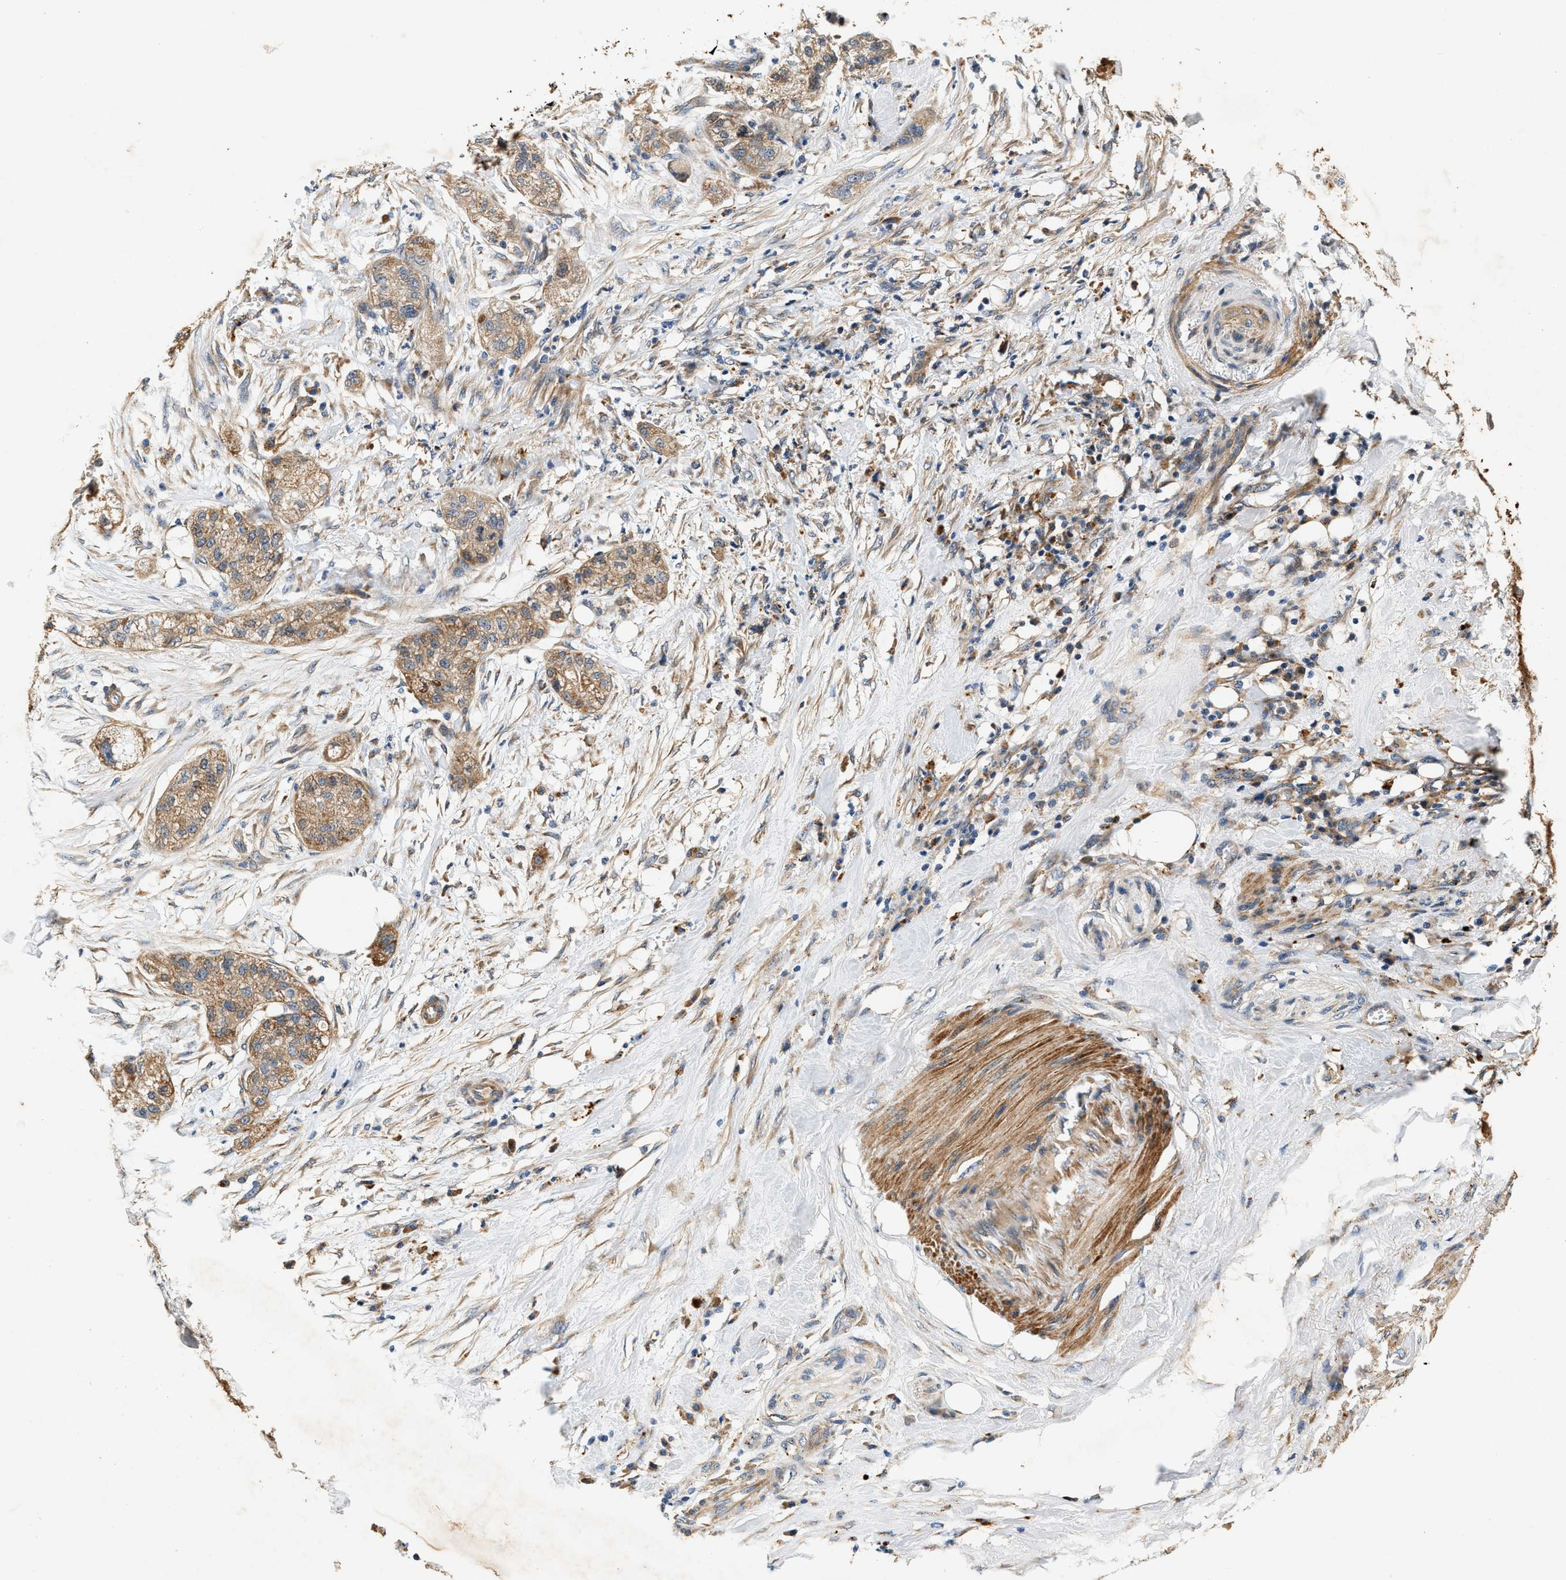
{"staining": {"intensity": "moderate", "quantity": ">75%", "location": "cytoplasmic/membranous"}, "tissue": "pancreatic cancer", "cell_type": "Tumor cells", "image_type": "cancer", "snomed": [{"axis": "morphology", "description": "Adenocarcinoma, NOS"}, {"axis": "topography", "description": "Pancreas"}], "caption": "A brown stain highlights moderate cytoplasmic/membranous expression of a protein in pancreatic adenocarcinoma tumor cells.", "gene": "DUSP10", "patient": {"sex": "female", "age": 78}}